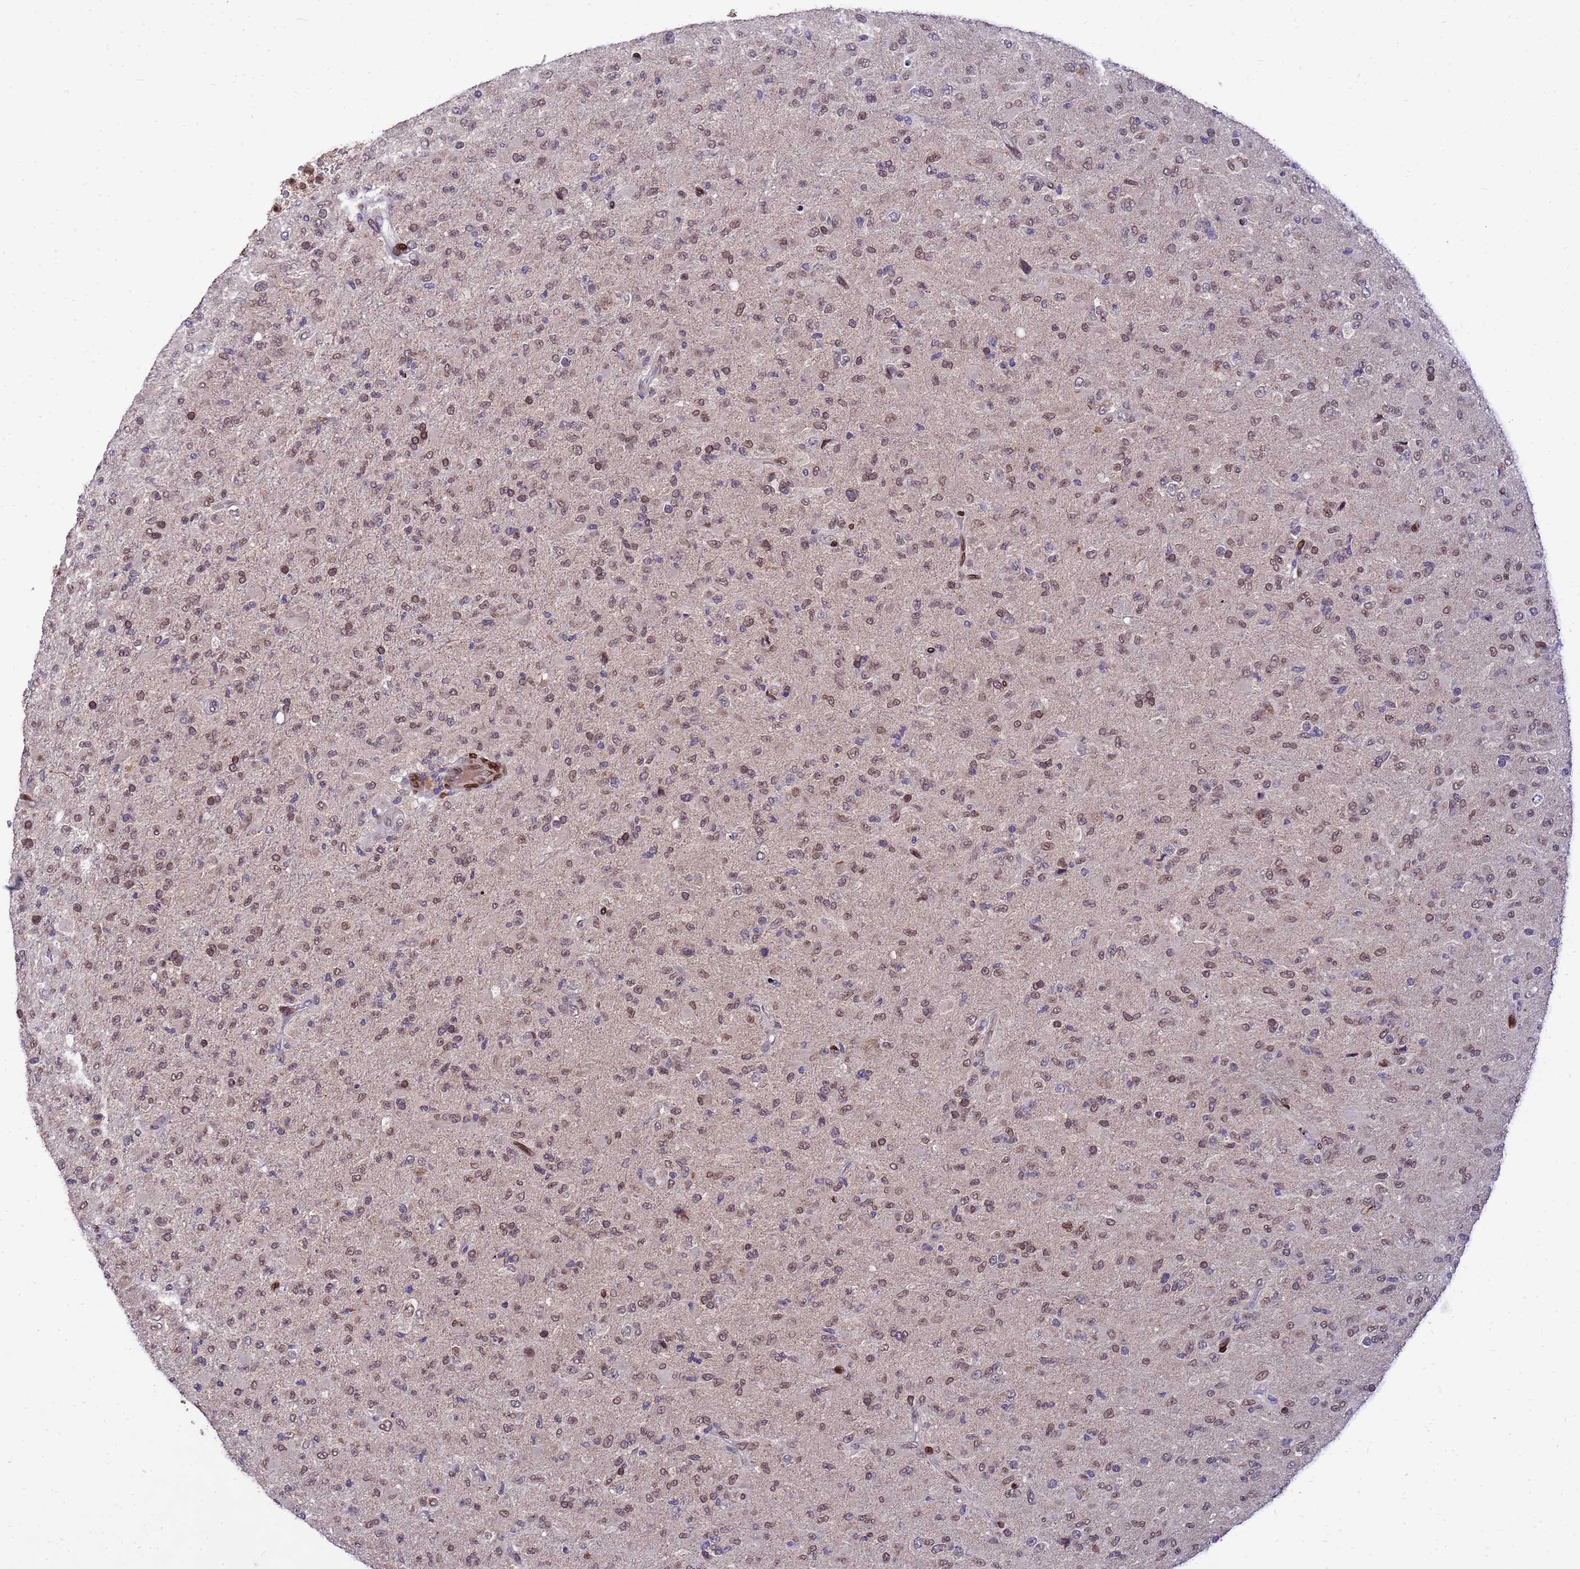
{"staining": {"intensity": "moderate", "quantity": ">75%", "location": "nuclear"}, "tissue": "glioma", "cell_type": "Tumor cells", "image_type": "cancer", "snomed": [{"axis": "morphology", "description": "Glioma, malignant, Low grade"}, {"axis": "topography", "description": "Brain"}], "caption": "The histopathology image shows immunohistochemical staining of glioma. There is moderate nuclear staining is seen in approximately >75% of tumor cells.", "gene": "GPR135", "patient": {"sex": "male", "age": 65}}